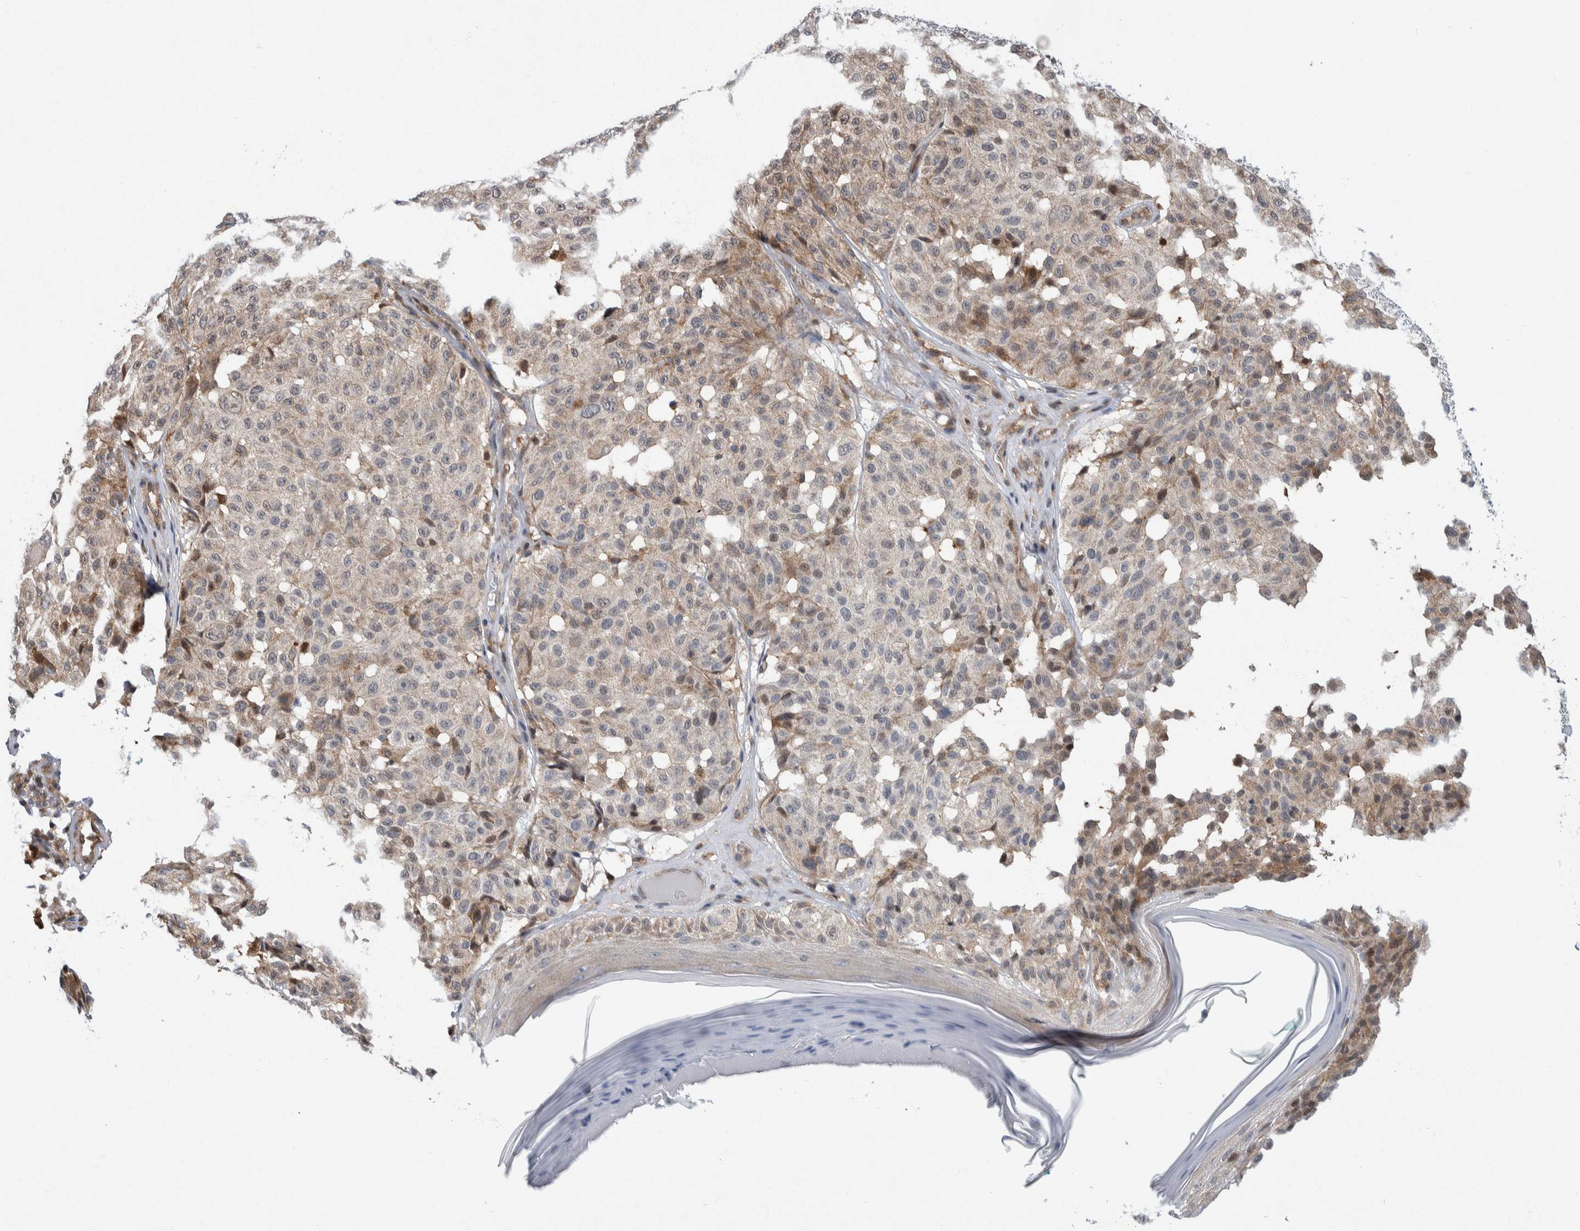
{"staining": {"intensity": "weak", "quantity": "<25%", "location": "cytoplasmic/membranous"}, "tissue": "melanoma", "cell_type": "Tumor cells", "image_type": "cancer", "snomed": [{"axis": "morphology", "description": "Malignant melanoma, NOS"}, {"axis": "topography", "description": "Skin"}], "caption": "This histopathology image is of malignant melanoma stained with IHC to label a protein in brown with the nuclei are counter-stained blue. There is no staining in tumor cells. (Brightfield microscopy of DAB (3,3'-diaminobenzidine) immunohistochemistry (IHC) at high magnification).", "gene": "PTPA", "patient": {"sex": "female", "age": 46}}